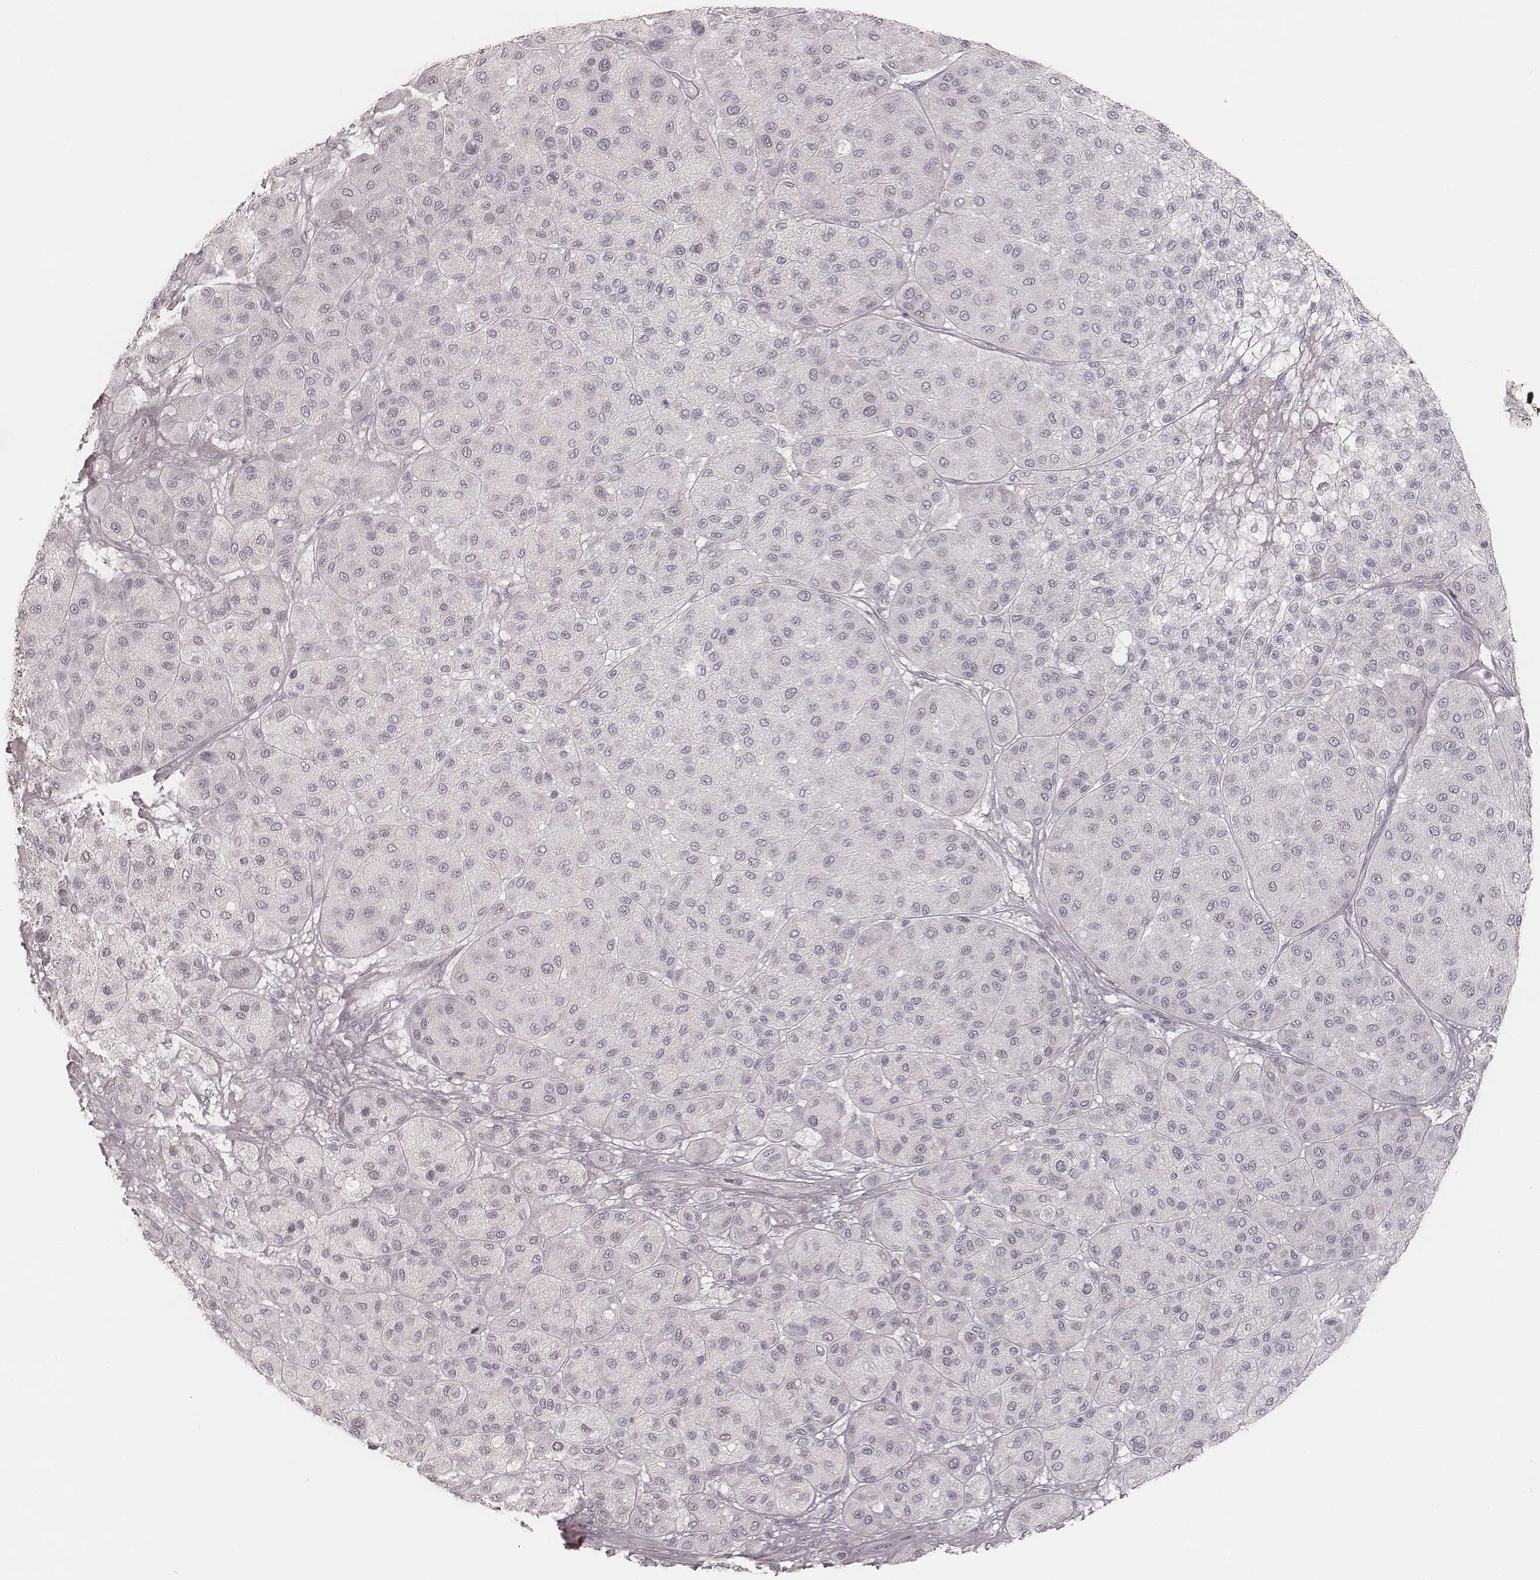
{"staining": {"intensity": "negative", "quantity": "none", "location": "none"}, "tissue": "melanoma", "cell_type": "Tumor cells", "image_type": "cancer", "snomed": [{"axis": "morphology", "description": "Malignant melanoma, Metastatic site"}, {"axis": "topography", "description": "Smooth muscle"}], "caption": "Tumor cells are negative for protein expression in human melanoma.", "gene": "ACACB", "patient": {"sex": "male", "age": 41}}